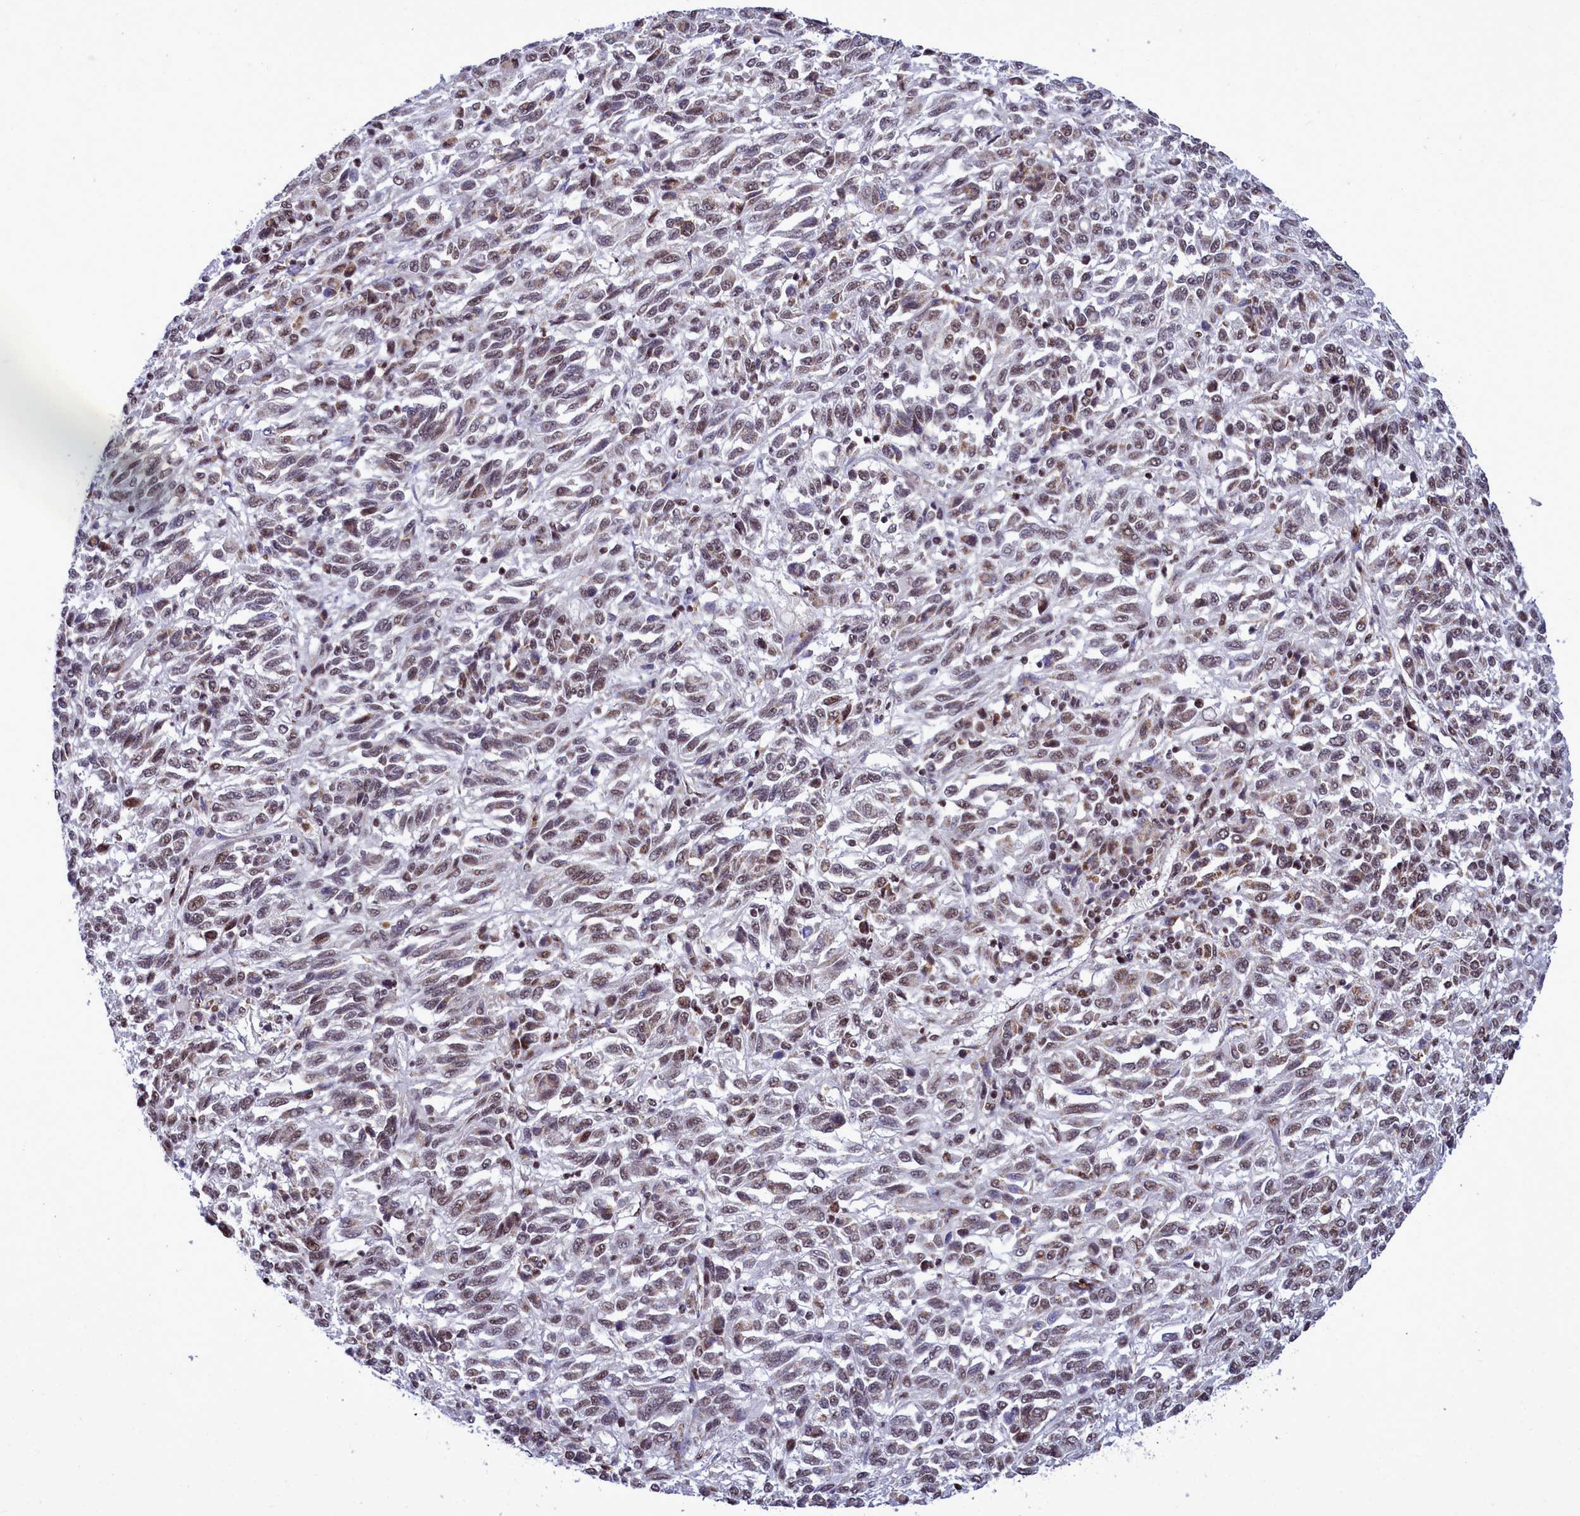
{"staining": {"intensity": "moderate", "quantity": "25%-75%", "location": "nuclear"}, "tissue": "melanoma", "cell_type": "Tumor cells", "image_type": "cancer", "snomed": [{"axis": "morphology", "description": "Malignant melanoma, Metastatic site"}, {"axis": "topography", "description": "Lung"}], "caption": "Protein analysis of malignant melanoma (metastatic site) tissue reveals moderate nuclear expression in about 25%-75% of tumor cells.", "gene": "POM121L2", "patient": {"sex": "male", "age": 64}}